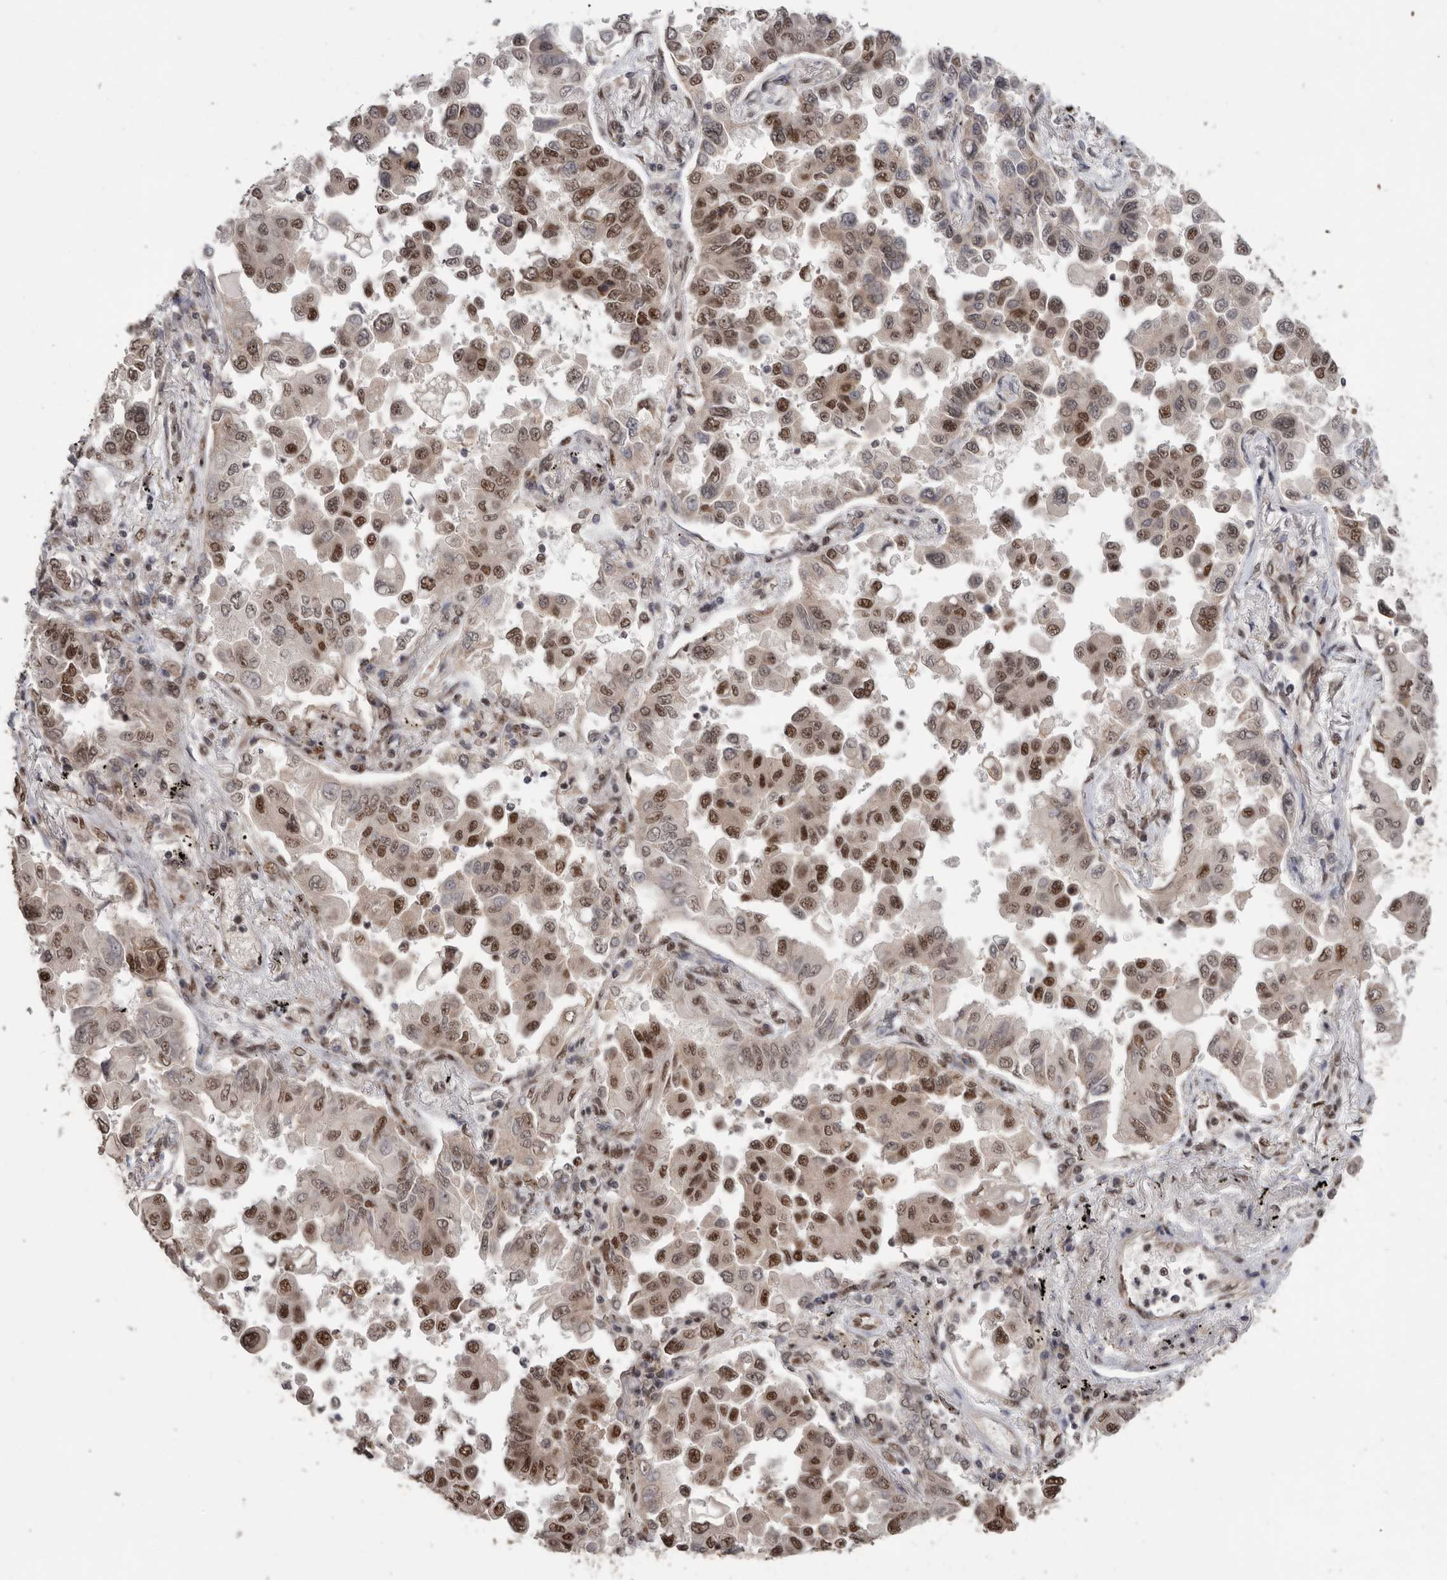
{"staining": {"intensity": "moderate", "quantity": "25%-75%", "location": "nuclear"}, "tissue": "lung cancer", "cell_type": "Tumor cells", "image_type": "cancer", "snomed": [{"axis": "morphology", "description": "Adenocarcinoma, NOS"}, {"axis": "topography", "description": "Lung"}], "caption": "Immunohistochemistry of lung cancer exhibits medium levels of moderate nuclear staining in about 25%-75% of tumor cells.", "gene": "PPP1R10", "patient": {"sex": "female", "age": 67}}